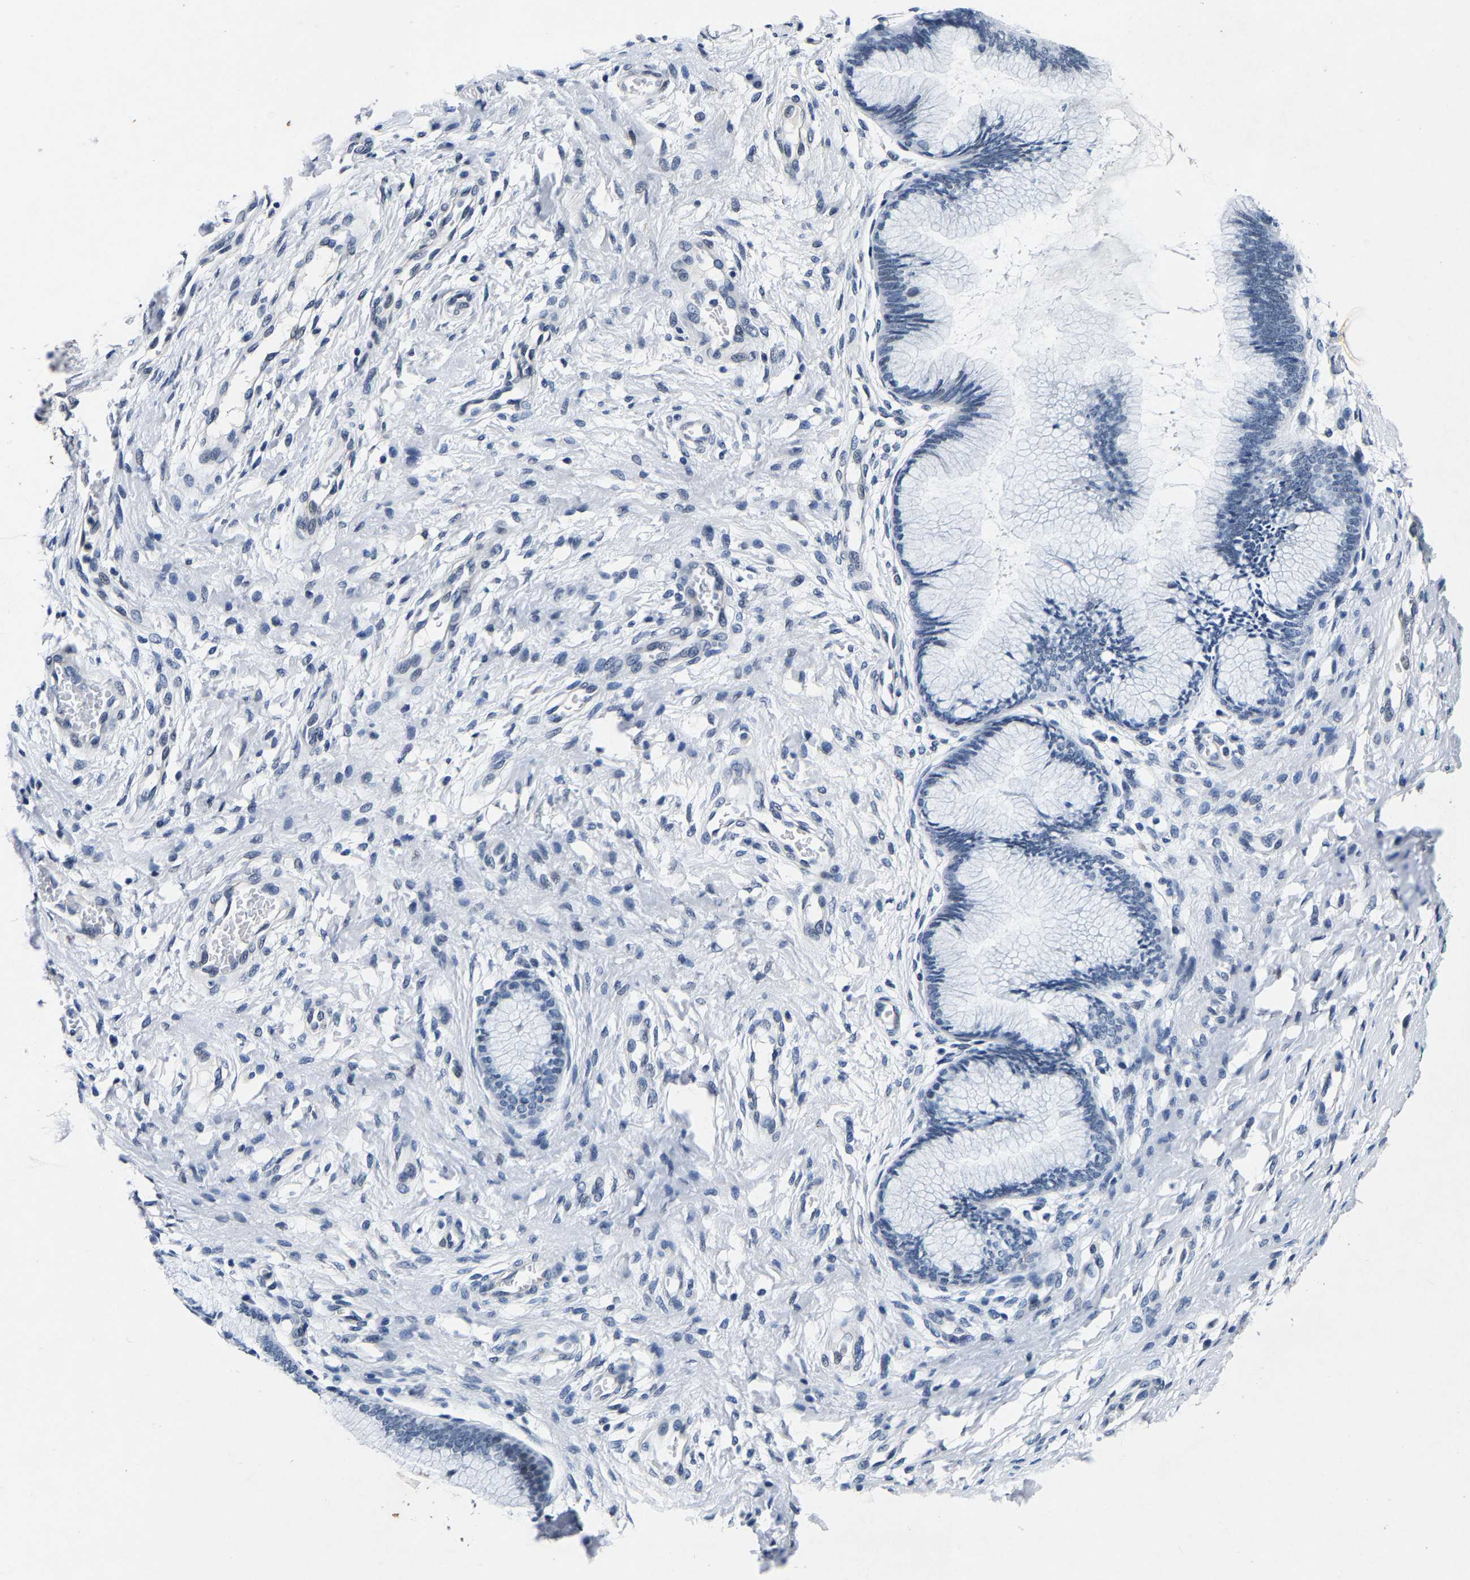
{"staining": {"intensity": "negative", "quantity": "none", "location": "none"}, "tissue": "cervix", "cell_type": "Glandular cells", "image_type": "normal", "snomed": [{"axis": "morphology", "description": "Normal tissue, NOS"}, {"axis": "topography", "description": "Cervix"}], "caption": "Glandular cells are negative for brown protein staining in unremarkable cervix. (DAB (3,3'-diaminobenzidine) IHC with hematoxylin counter stain).", "gene": "UBN2", "patient": {"sex": "female", "age": 55}}